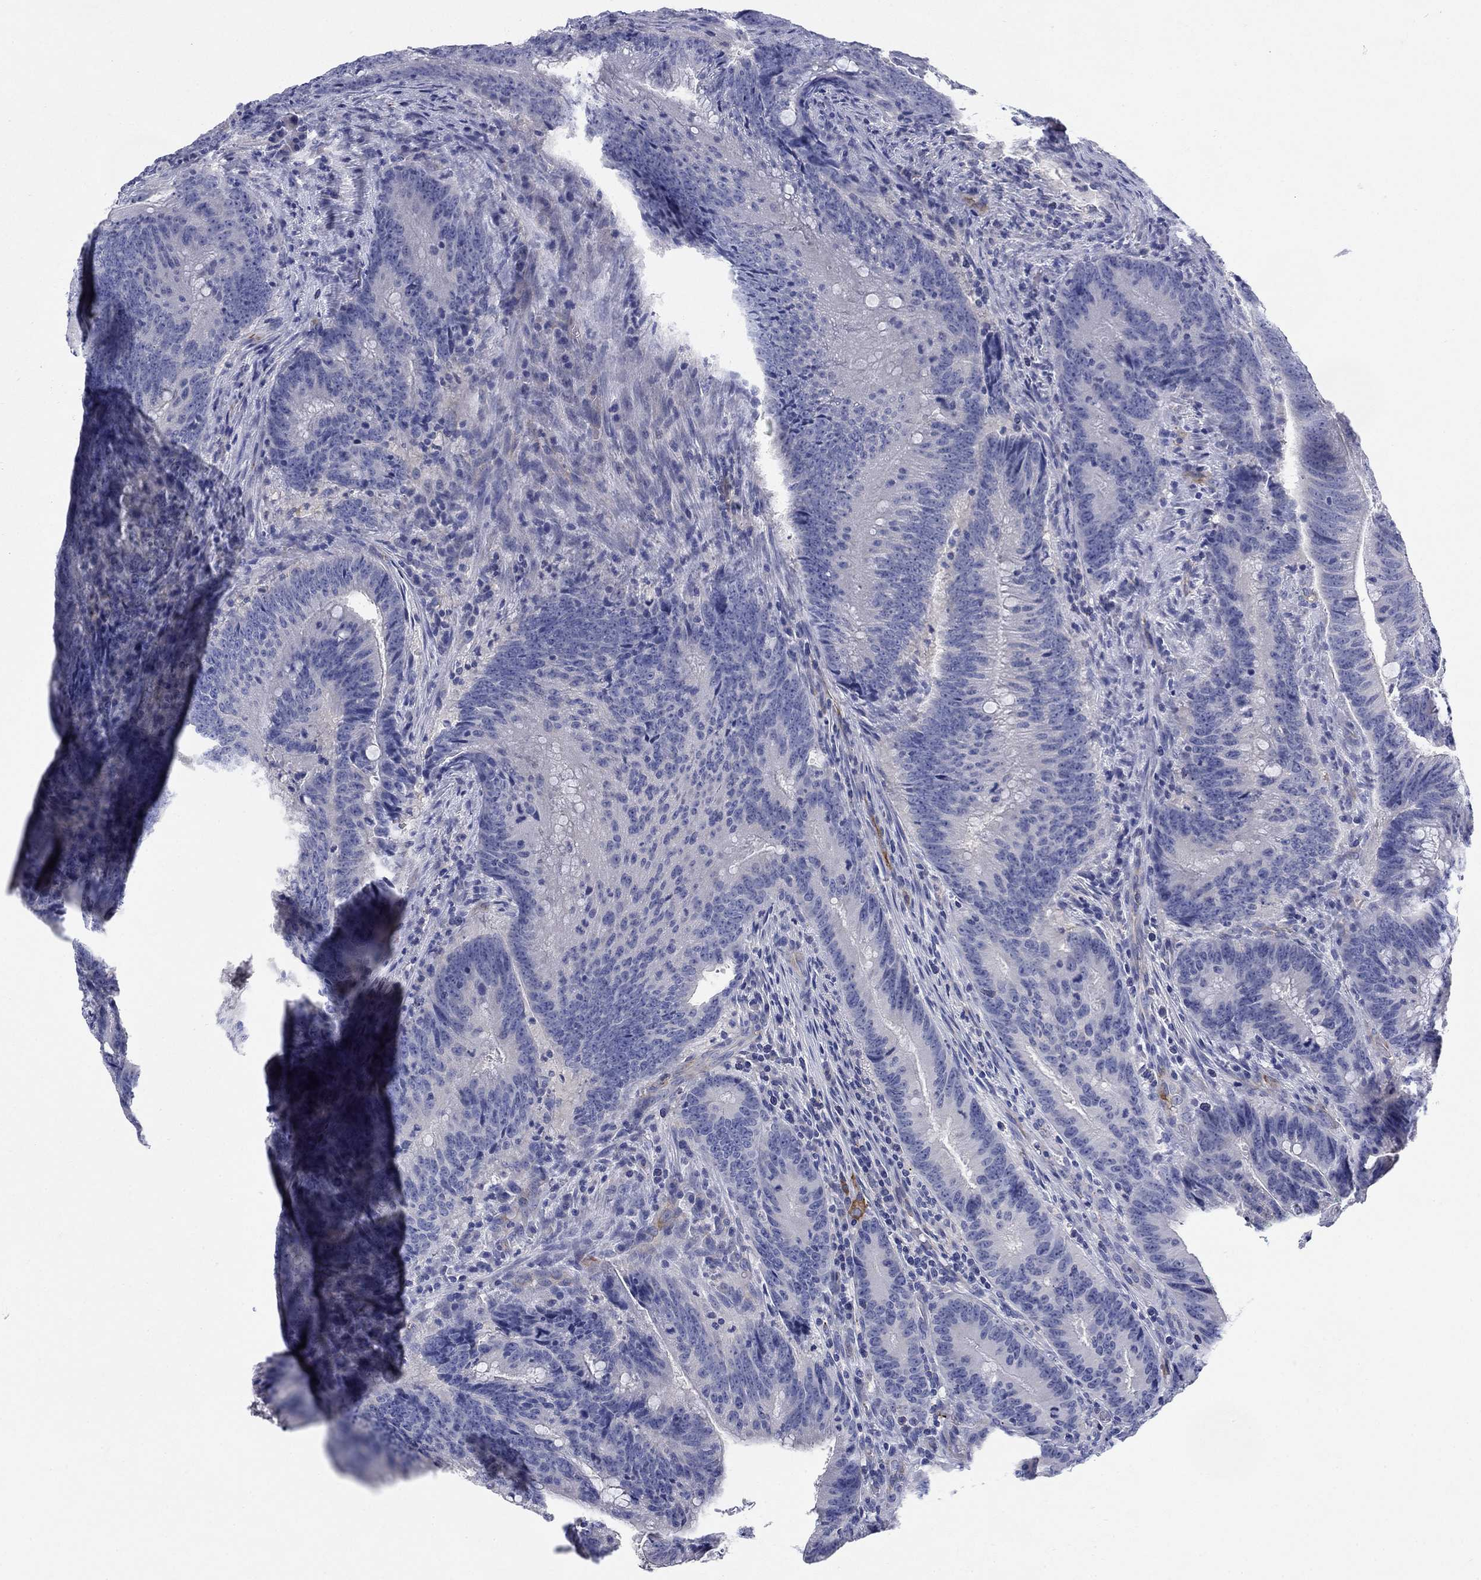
{"staining": {"intensity": "negative", "quantity": "none", "location": "none"}, "tissue": "colorectal cancer", "cell_type": "Tumor cells", "image_type": "cancer", "snomed": [{"axis": "morphology", "description": "Adenocarcinoma, NOS"}, {"axis": "topography", "description": "Colon"}], "caption": "High magnification brightfield microscopy of adenocarcinoma (colorectal) stained with DAB (brown) and counterstained with hematoxylin (blue): tumor cells show no significant expression.", "gene": "PTPRZ1", "patient": {"sex": "female", "age": 87}}